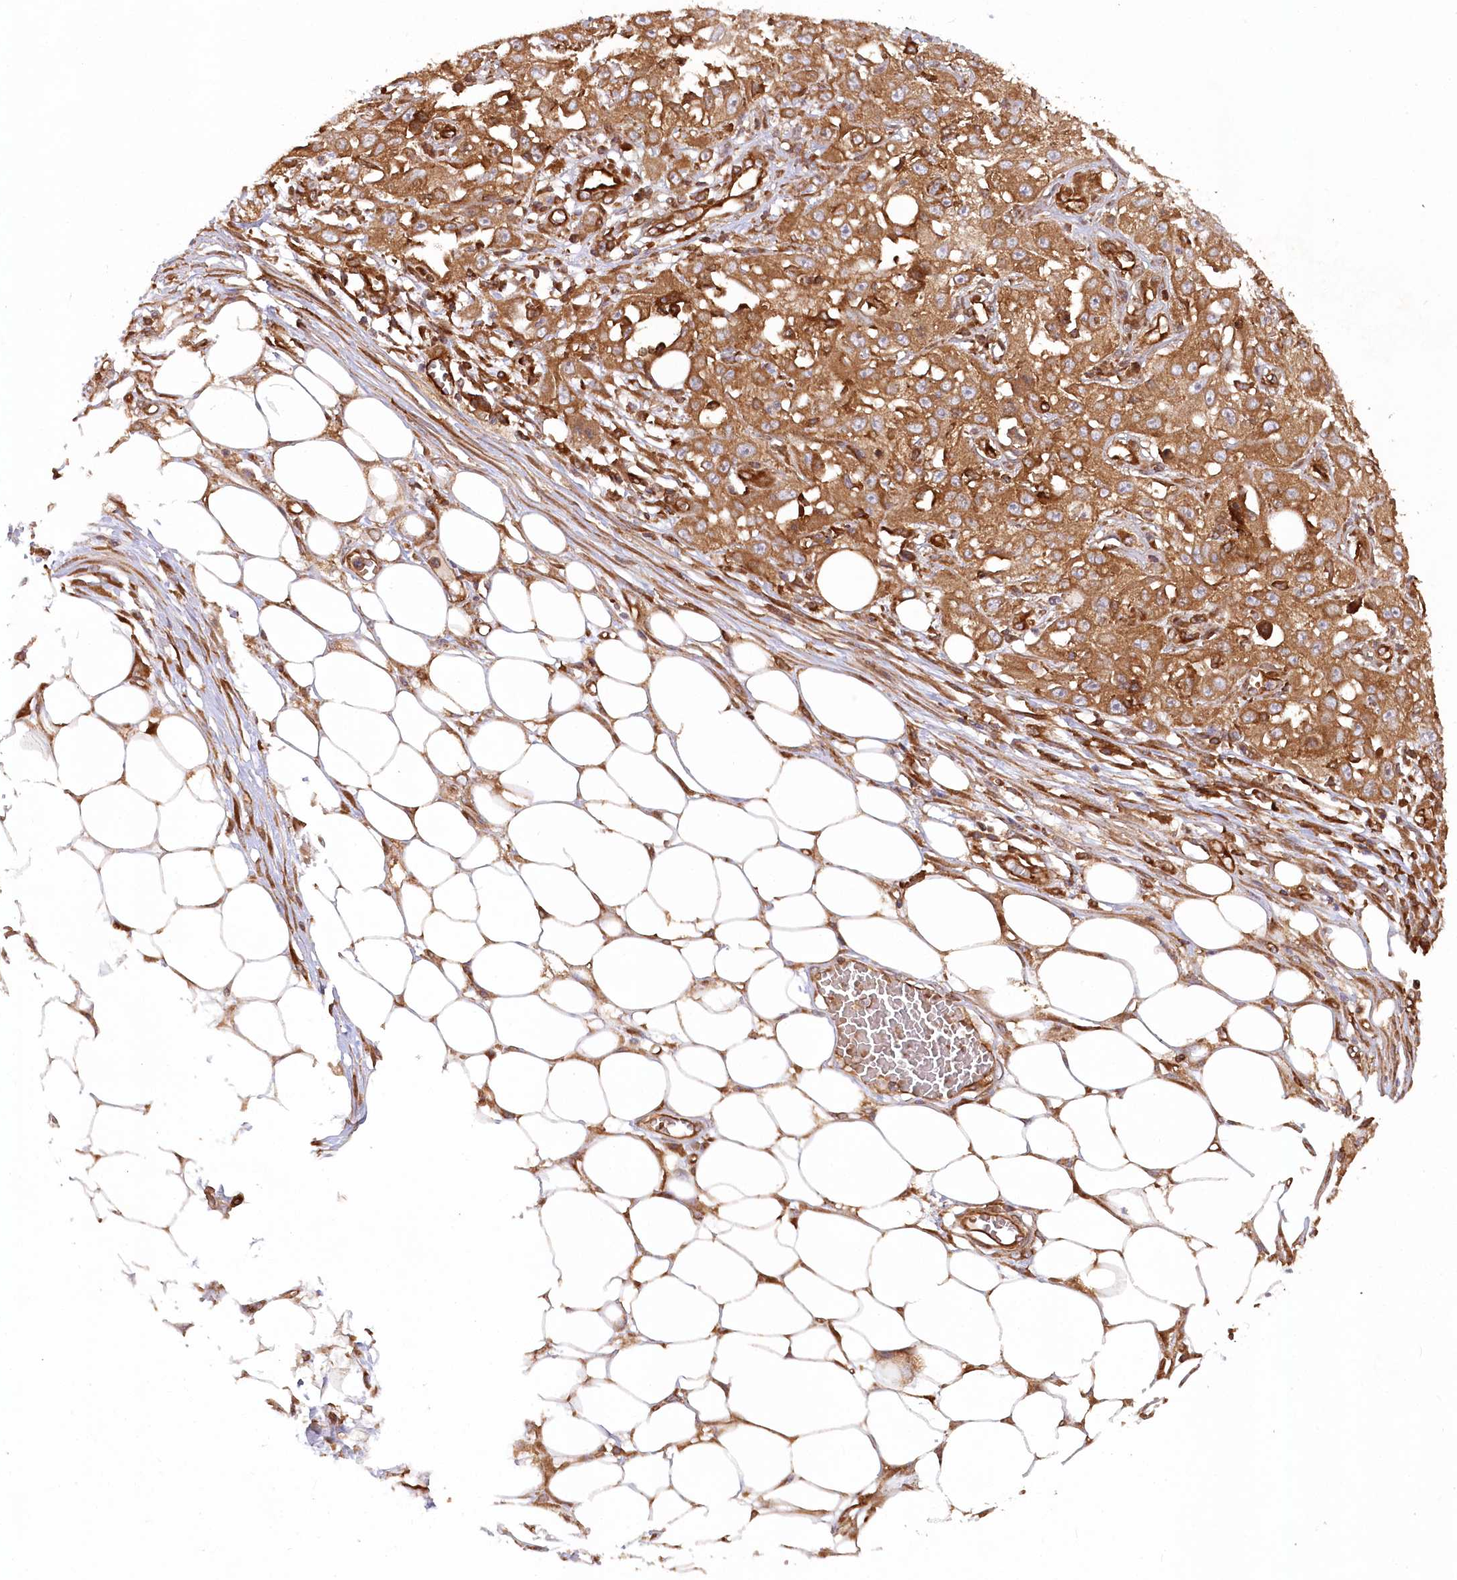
{"staining": {"intensity": "moderate", "quantity": ">75%", "location": "cytoplasmic/membranous"}, "tissue": "skin cancer", "cell_type": "Tumor cells", "image_type": "cancer", "snomed": [{"axis": "morphology", "description": "Squamous cell carcinoma, NOS"}, {"axis": "morphology", "description": "Squamous cell carcinoma, metastatic, NOS"}, {"axis": "topography", "description": "Skin"}, {"axis": "topography", "description": "Lymph node"}], "caption": "This histopathology image exhibits immunohistochemistry staining of human skin metastatic squamous cell carcinoma, with medium moderate cytoplasmic/membranous positivity in approximately >75% of tumor cells.", "gene": "PAIP2", "patient": {"sex": "male", "age": 75}}